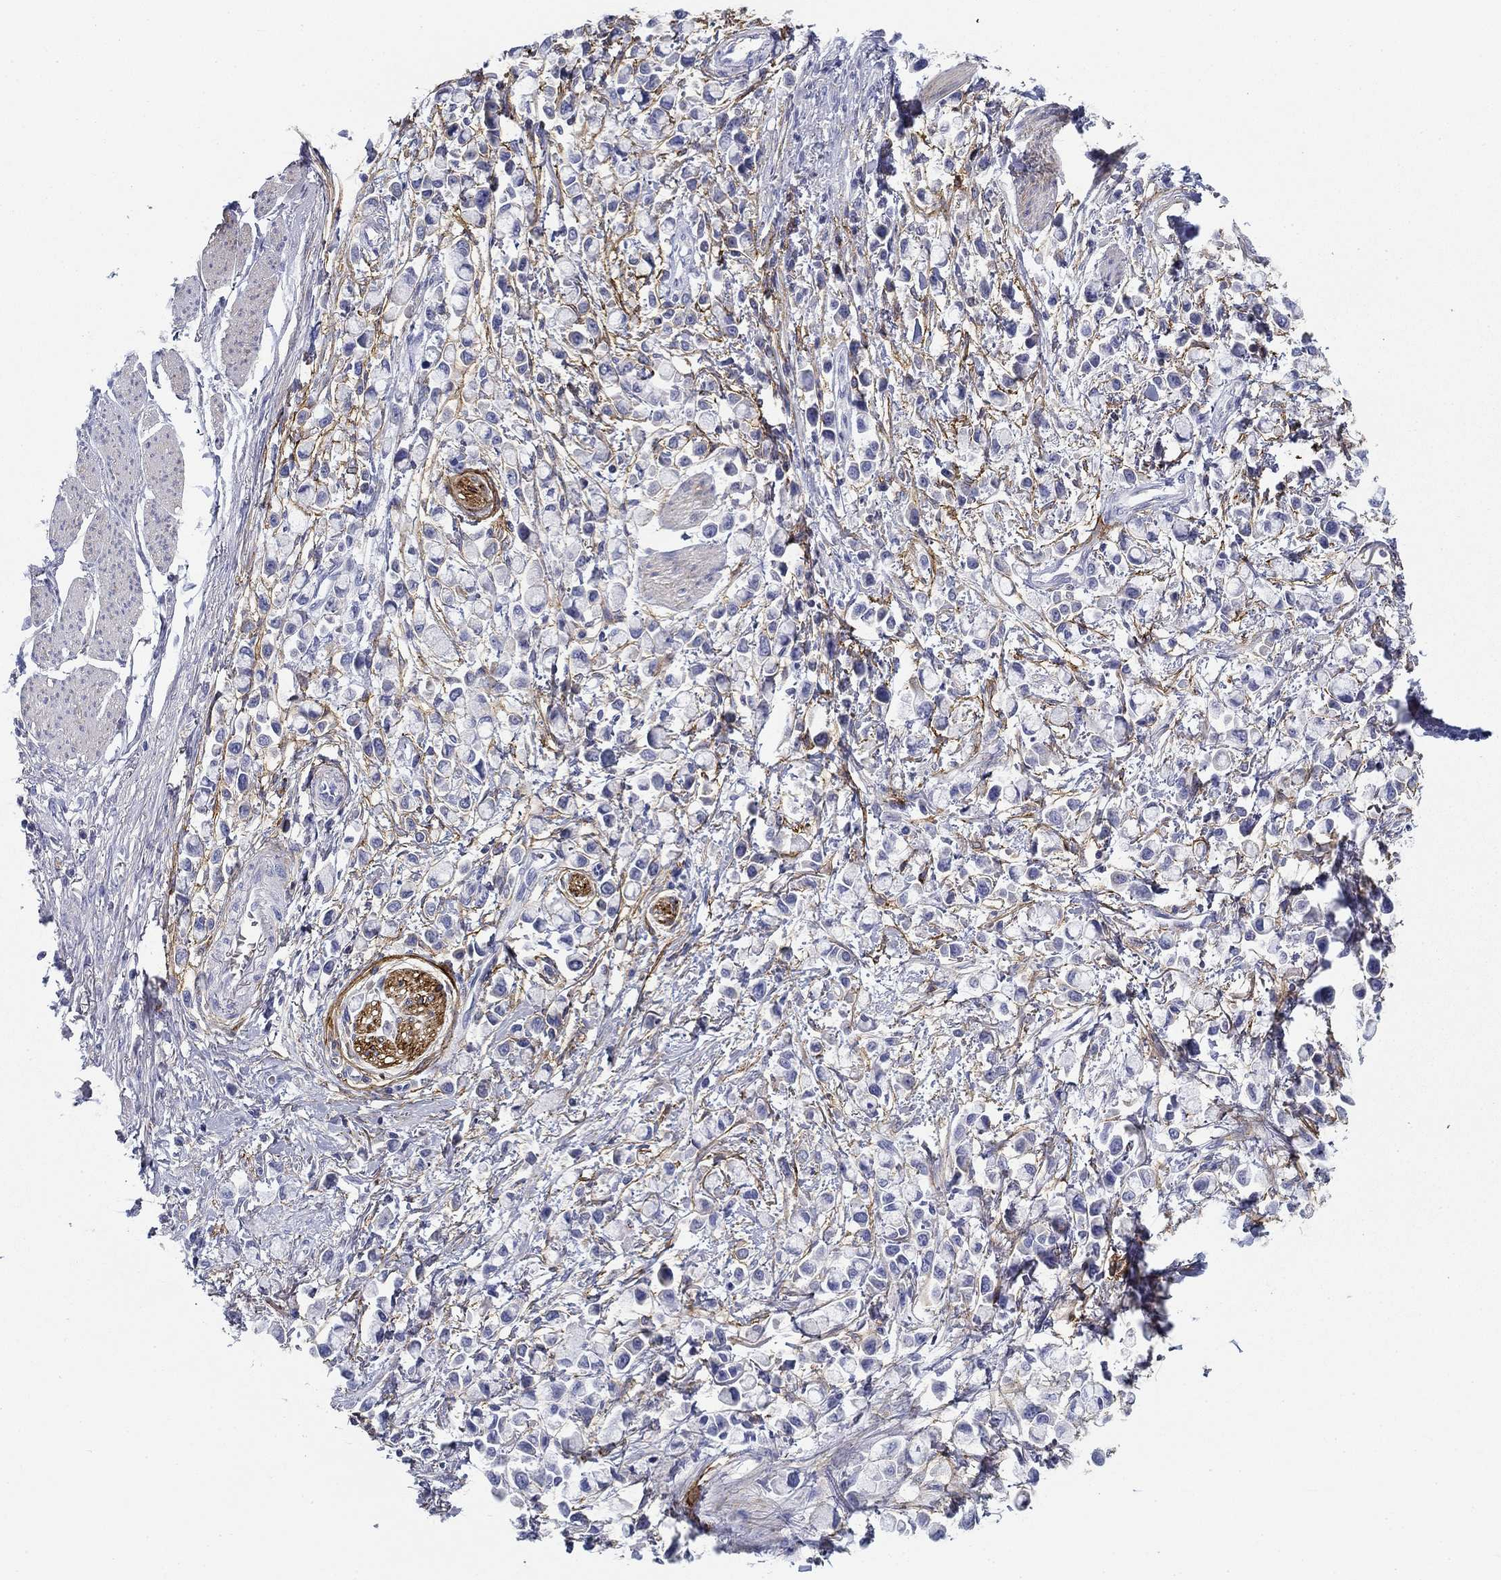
{"staining": {"intensity": "negative", "quantity": "none", "location": "none"}, "tissue": "stomach cancer", "cell_type": "Tumor cells", "image_type": "cancer", "snomed": [{"axis": "morphology", "description": "Adenocarcinoma, NOS"}, {"axis": "topography", "description": "Stomach"}], "caption": "Stomach cancer (adenocarcinoma) stained for a protein using IHC reveals no expression tumor cells.", "gene": "GPC1", "patient": {"sex": "female", "age": 81}}